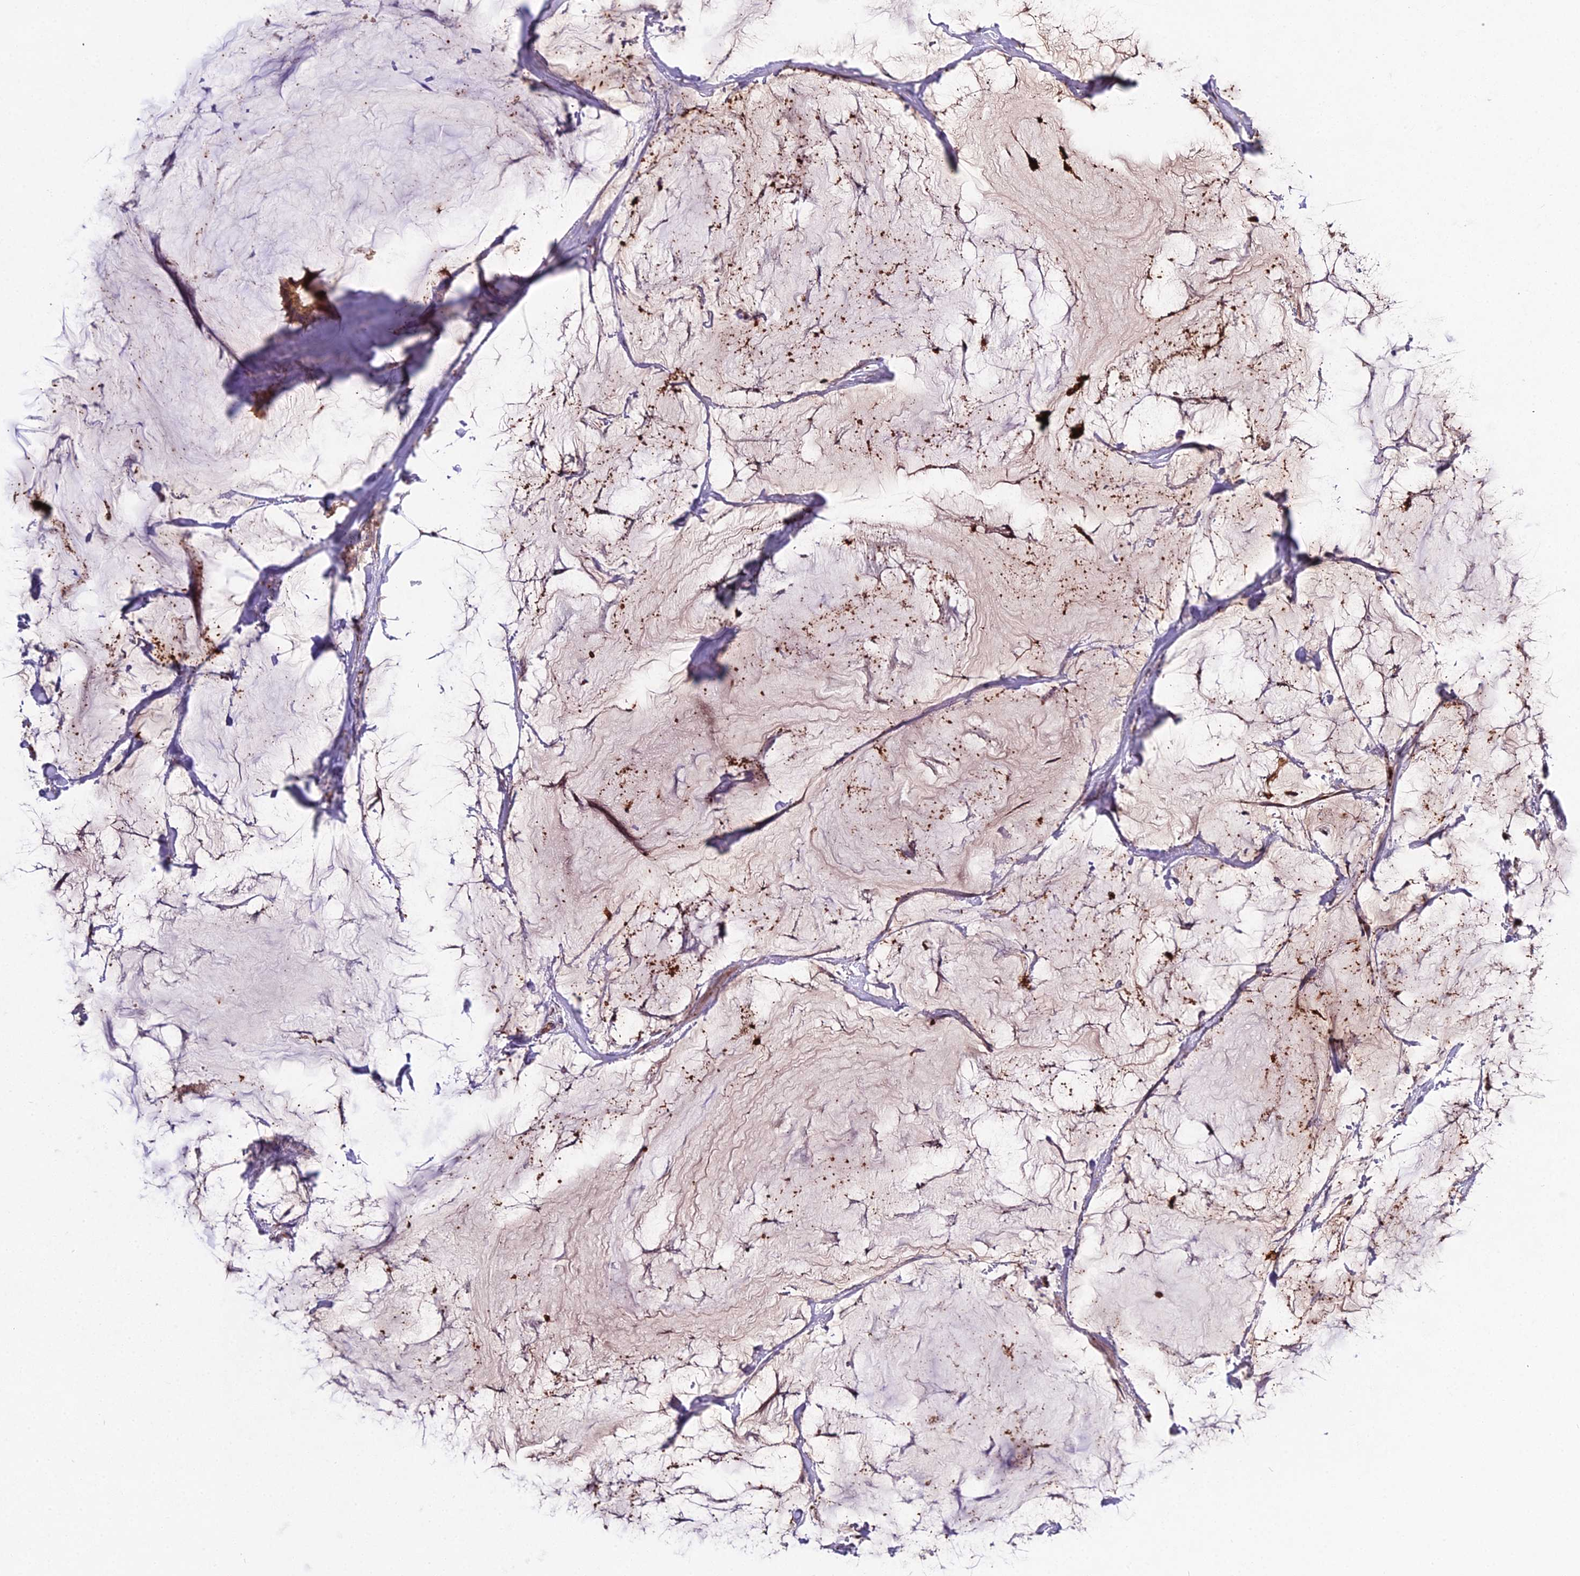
{"staining": {"intensity": "moderate", "quantity": ">75%", "location": "cytoplasmic/membranous"}, "tissue": "breast cancer", "cell_type": "Tumor cells", "image_type": "cancer", "snomed": [{"axis": "morphology", "description": "Duct carcinoma"}, {"axis": "topography", "description": "Breast"}], "caption": "Breast cancer tissue displays moderate cytoplasmic/membranous staining in about >75% of tumor cells The staining was performed using DAB (3,3'-diaminobenzidine), with brown indicating positive protein expression. Nuclei are stained blue with hematoxylin.", "gene": "EID2", "patient": {"sex": "female", "age": 93}}